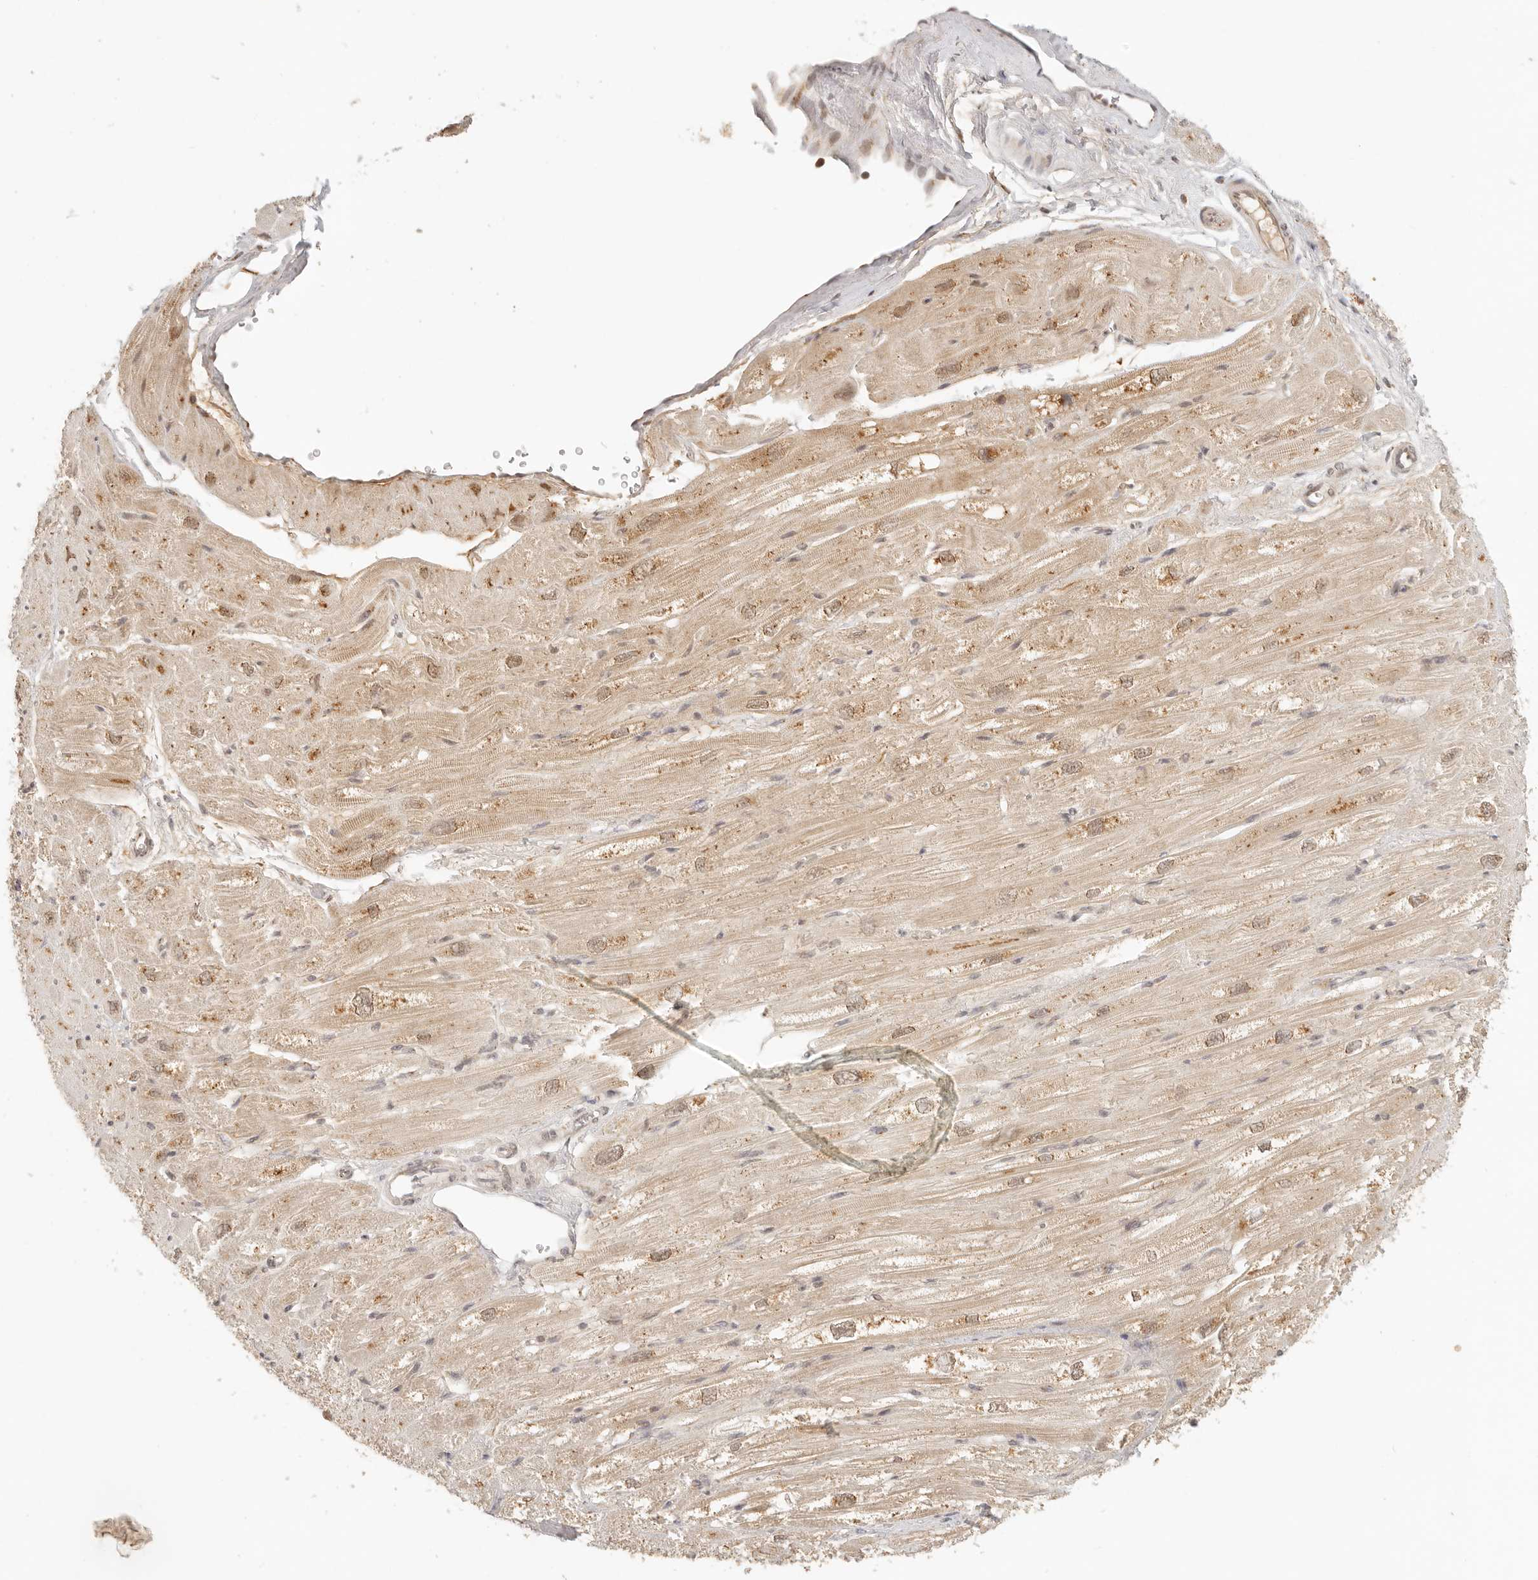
{"staining": {"intensity": "moderate", "quantity": "25%-75%", "location": "cytoplasmic/membranous,nuclear"}, "tissue": "heart muscle", "cell_type": "Cardiomyocytes", "image_type": "normal", "snomed": [{"axis": "morphology", "description": "Normal tissue, NOS"}, {"axis": "topography", "description": "Heart"}], "caption": "This micrograph demonstrates immunohistochemistry staining of normal human heart muscle, with medium moderate cytoplasmic/membranous,nuclear staining in approximately 25%-75% of cardiomyocytes.", "gene": "INTS11", "patient": {"sex": "male", "age": 50}}